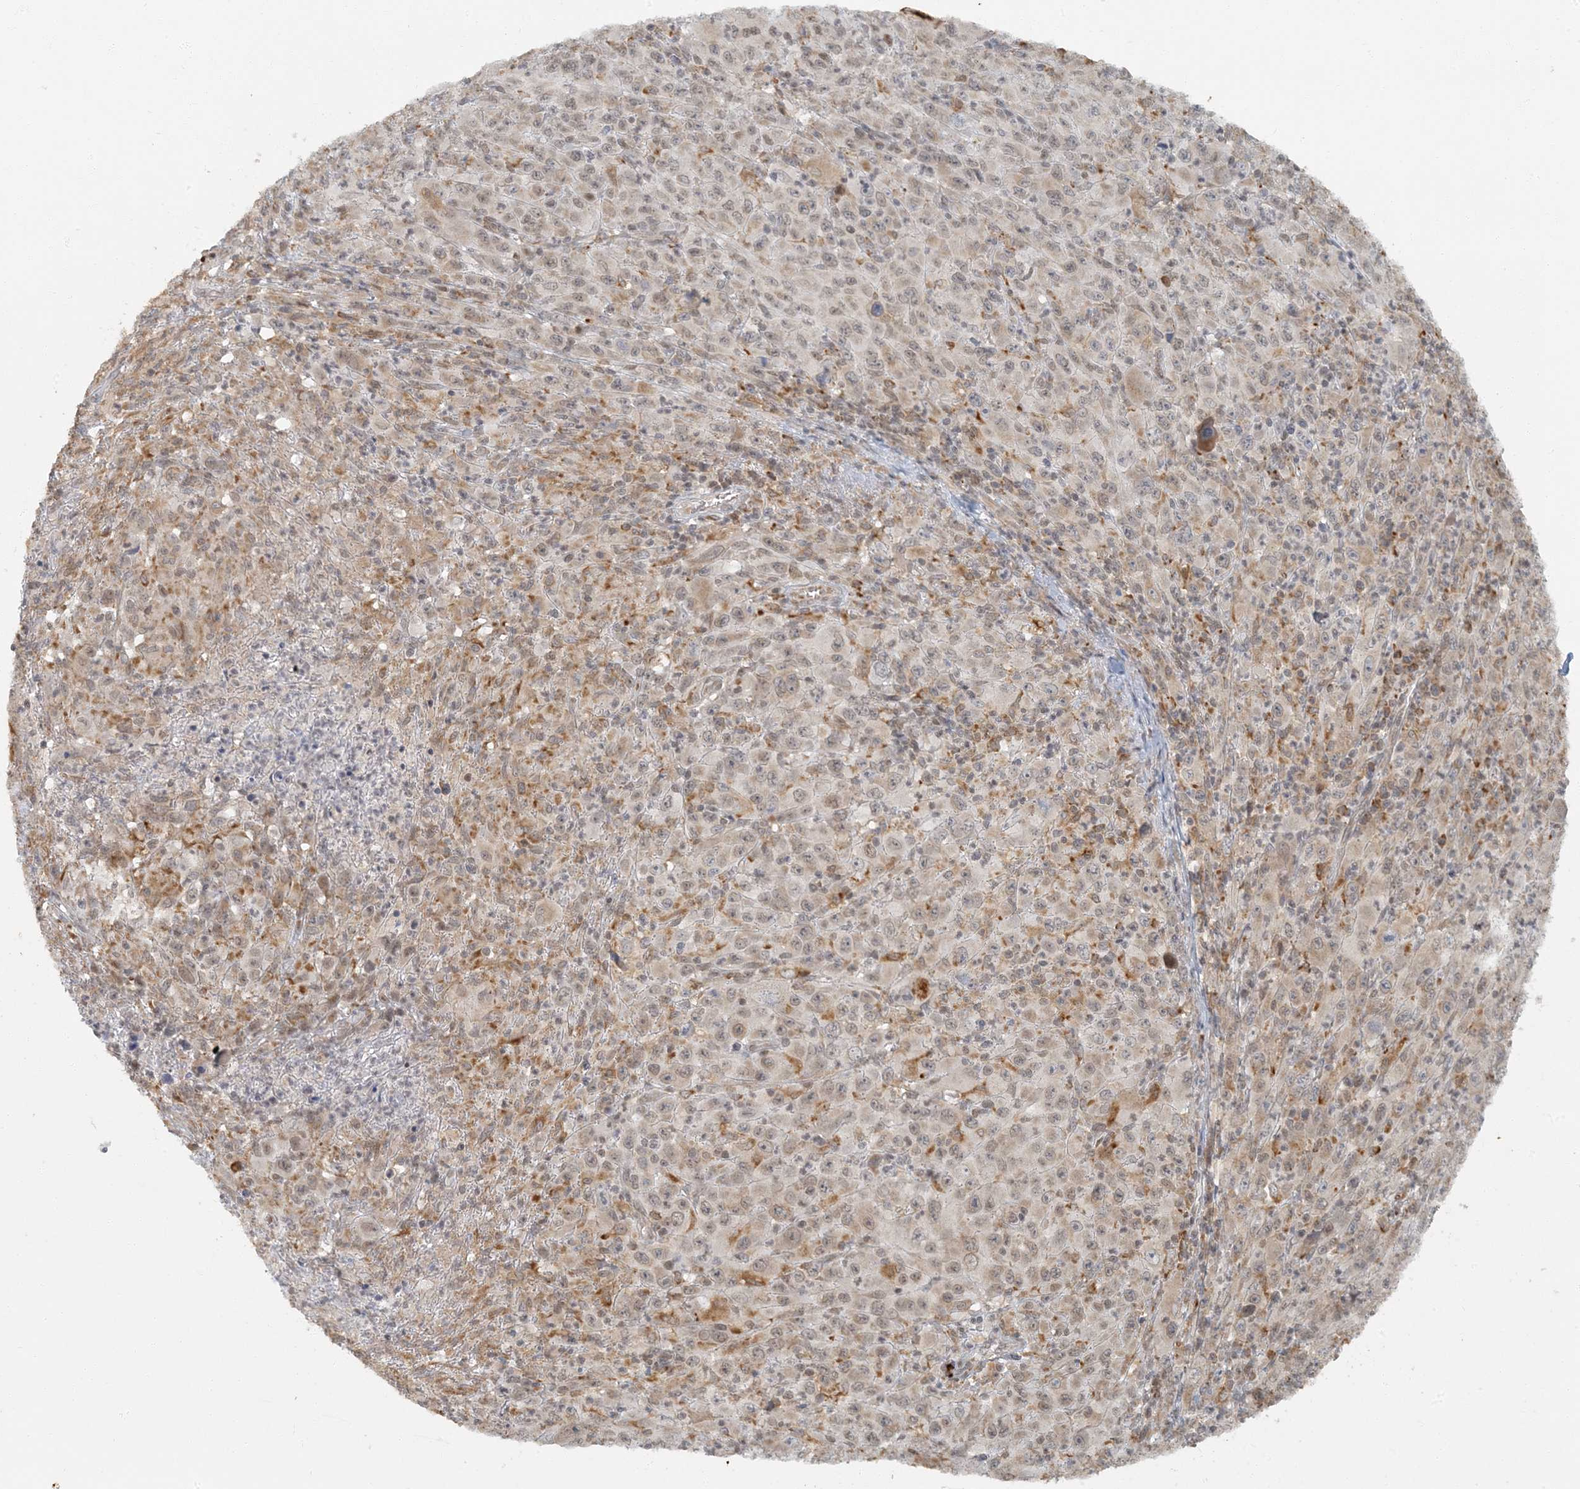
{"staining": {"intensity": "moderate", "quantity": "<25%", "location": "cytoplasmic/membranous,nuclear"}, "tissue": "melanoma", "cell_type": "Tumor cells", "image_type": "cancer", "snomed": [{"axis": "morphology", "description": "Malignant melanoma, Metastatic site"}, {"axis": "topography", "description": "Skin"}], "caption": "Melanoma tissue demonstrates moderate cytoplasmic/membranous and nuclear positivity in approximately <25% of tumor cells", "gene": "AK9", "patient": {"sex": "female", "age": 56}}